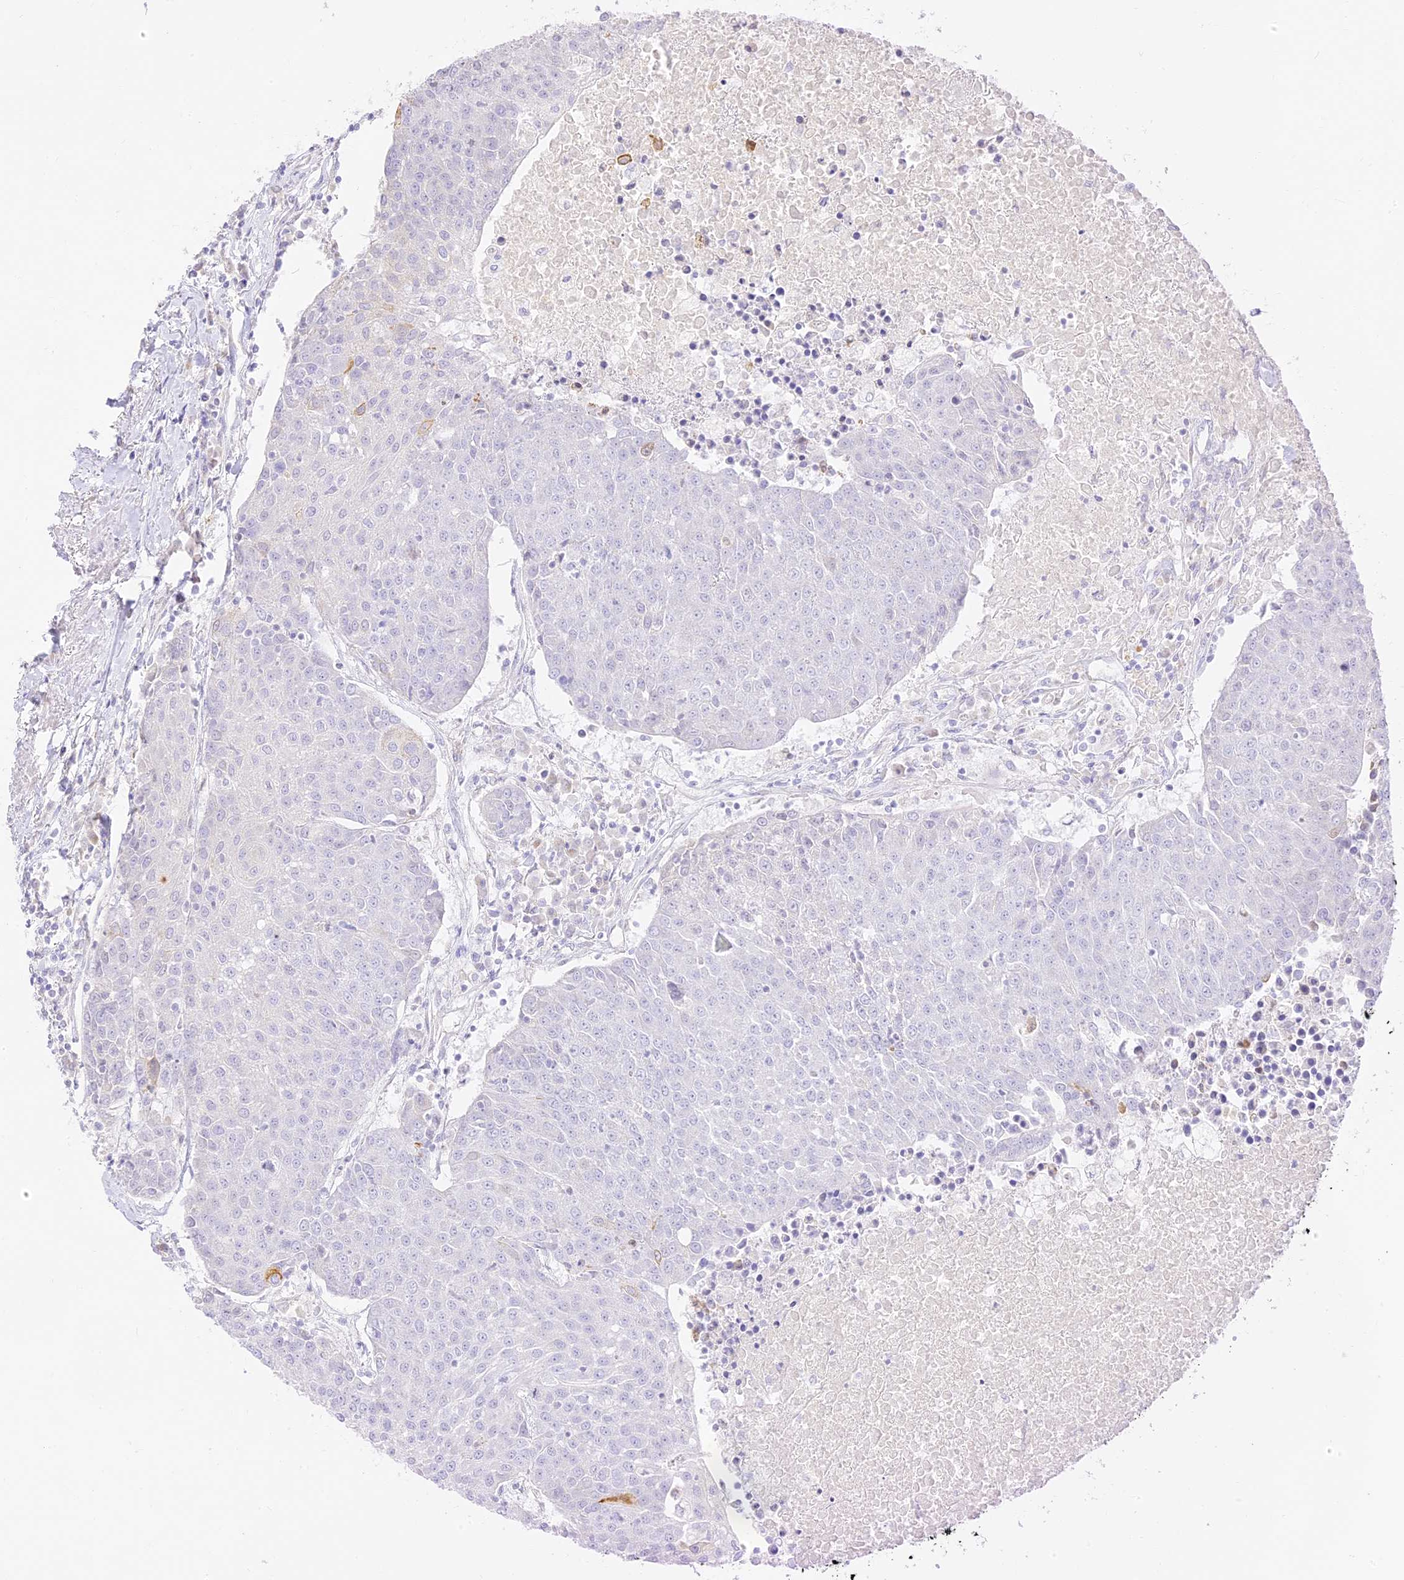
{"staining": {"intensity": "negative", "quantity": "none", "location": "none"}, "tissue": "urothelial cancer", "cell_type": "Tumor cells", "image_type": "cancer", "snomed": [{"axis": "morphology", "description": "Urothelial carcinoma, High grade"}, {"axis": "topography", "description": "Urinary bladder"}], "caption": "High power microscopy image of an immunohistochemistry (IHC) histopathology image of urothelial cancer, revealing no significant expression in tumor cells.", "gene": "SEC13", "patient": {"sex": "female", "age": 85}}